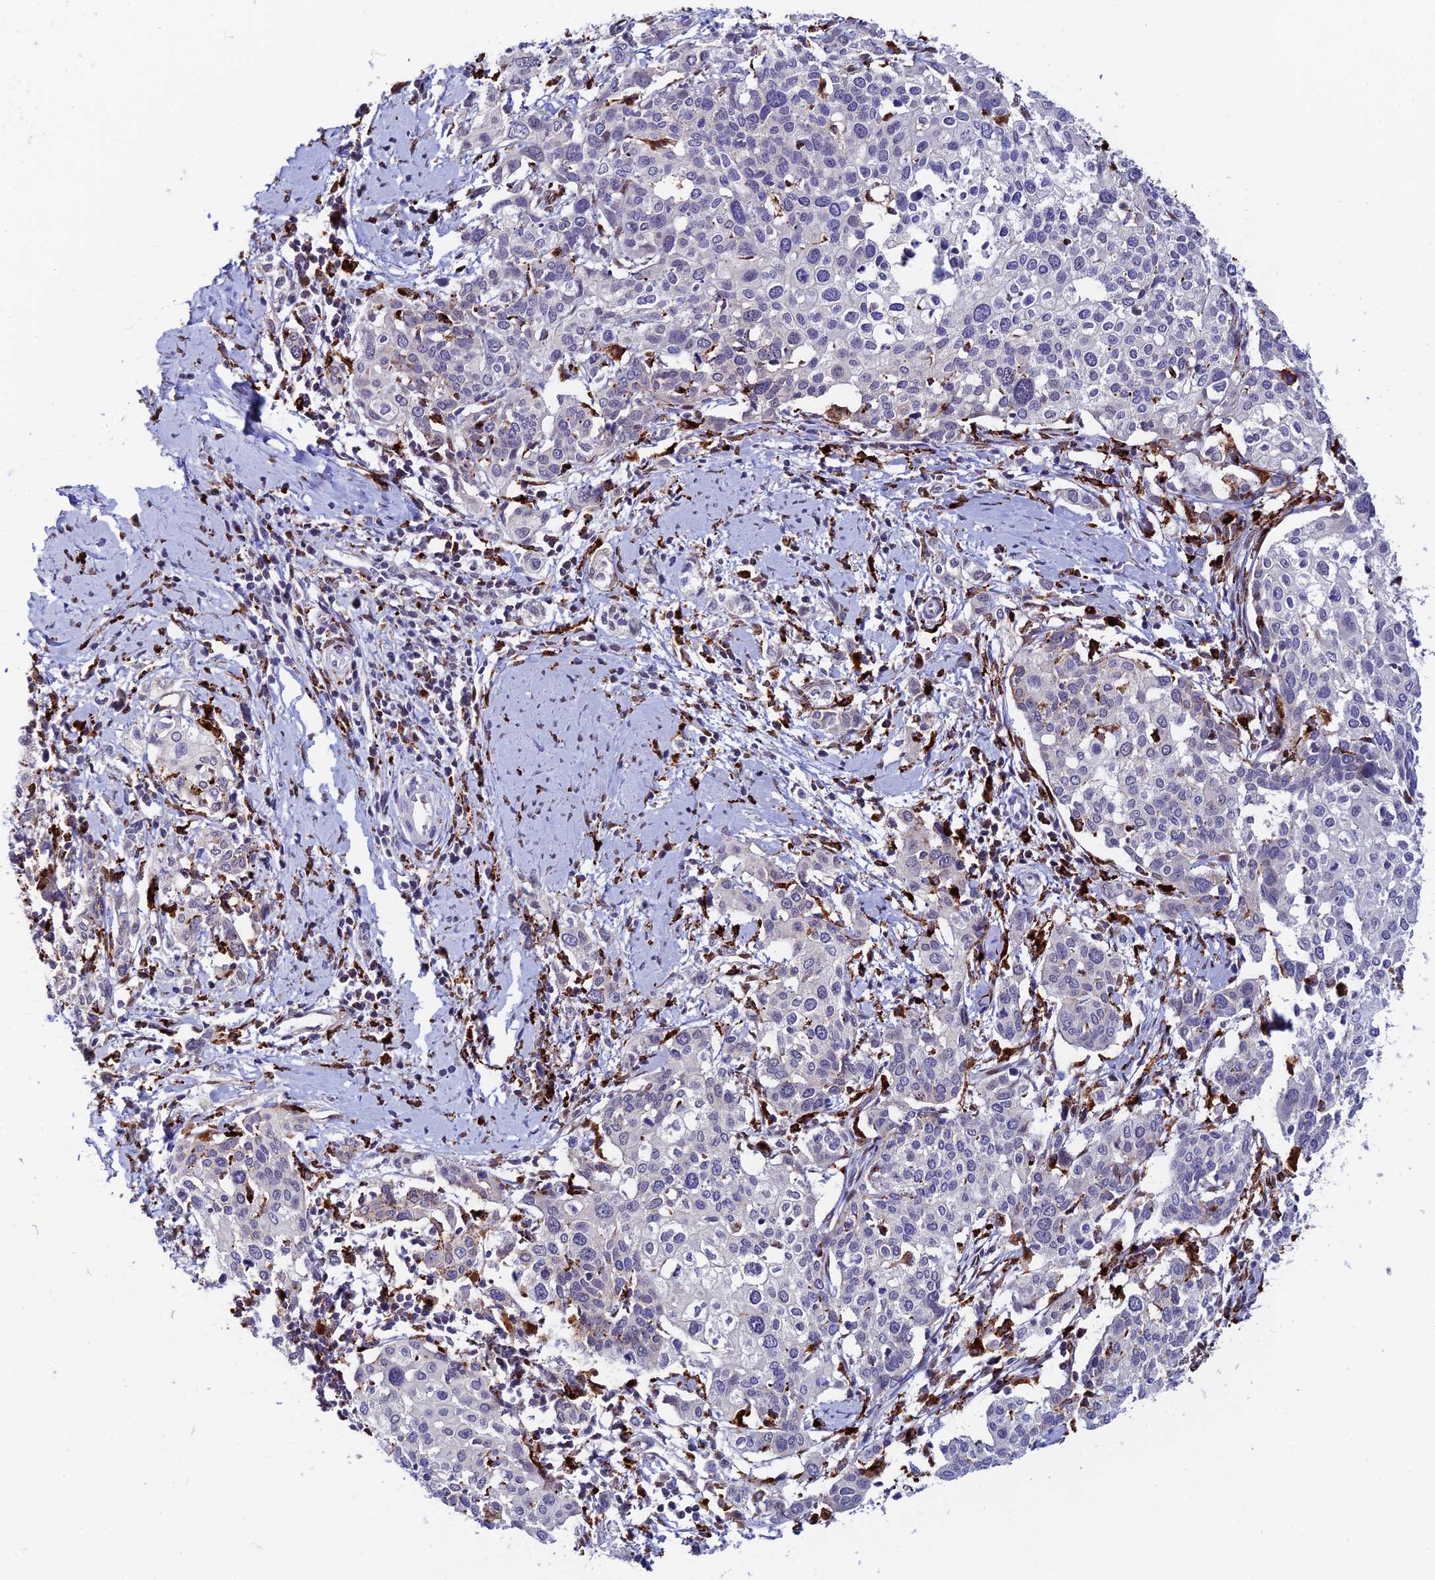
{"staining": {"intensity": "negative", "quantity": "none", "location": "none"}, "tissue": "cervical cancer", "cell_type": "Tumor cells", "image_type": "cancer", "snomed": [{"axis": "morphology", "description": "Squamous cell carcinoma, NOS"}, {"axis": "topography", "description": "Cervix"}], "caption": "This micrograph is of cervical cancer stained with IHC to label a protein in brown with the nuclei are counter-stained blue. There is no staining in tumor cells.", "gene": "HIC1", "patient": {"sex": "female", "age": 44}}